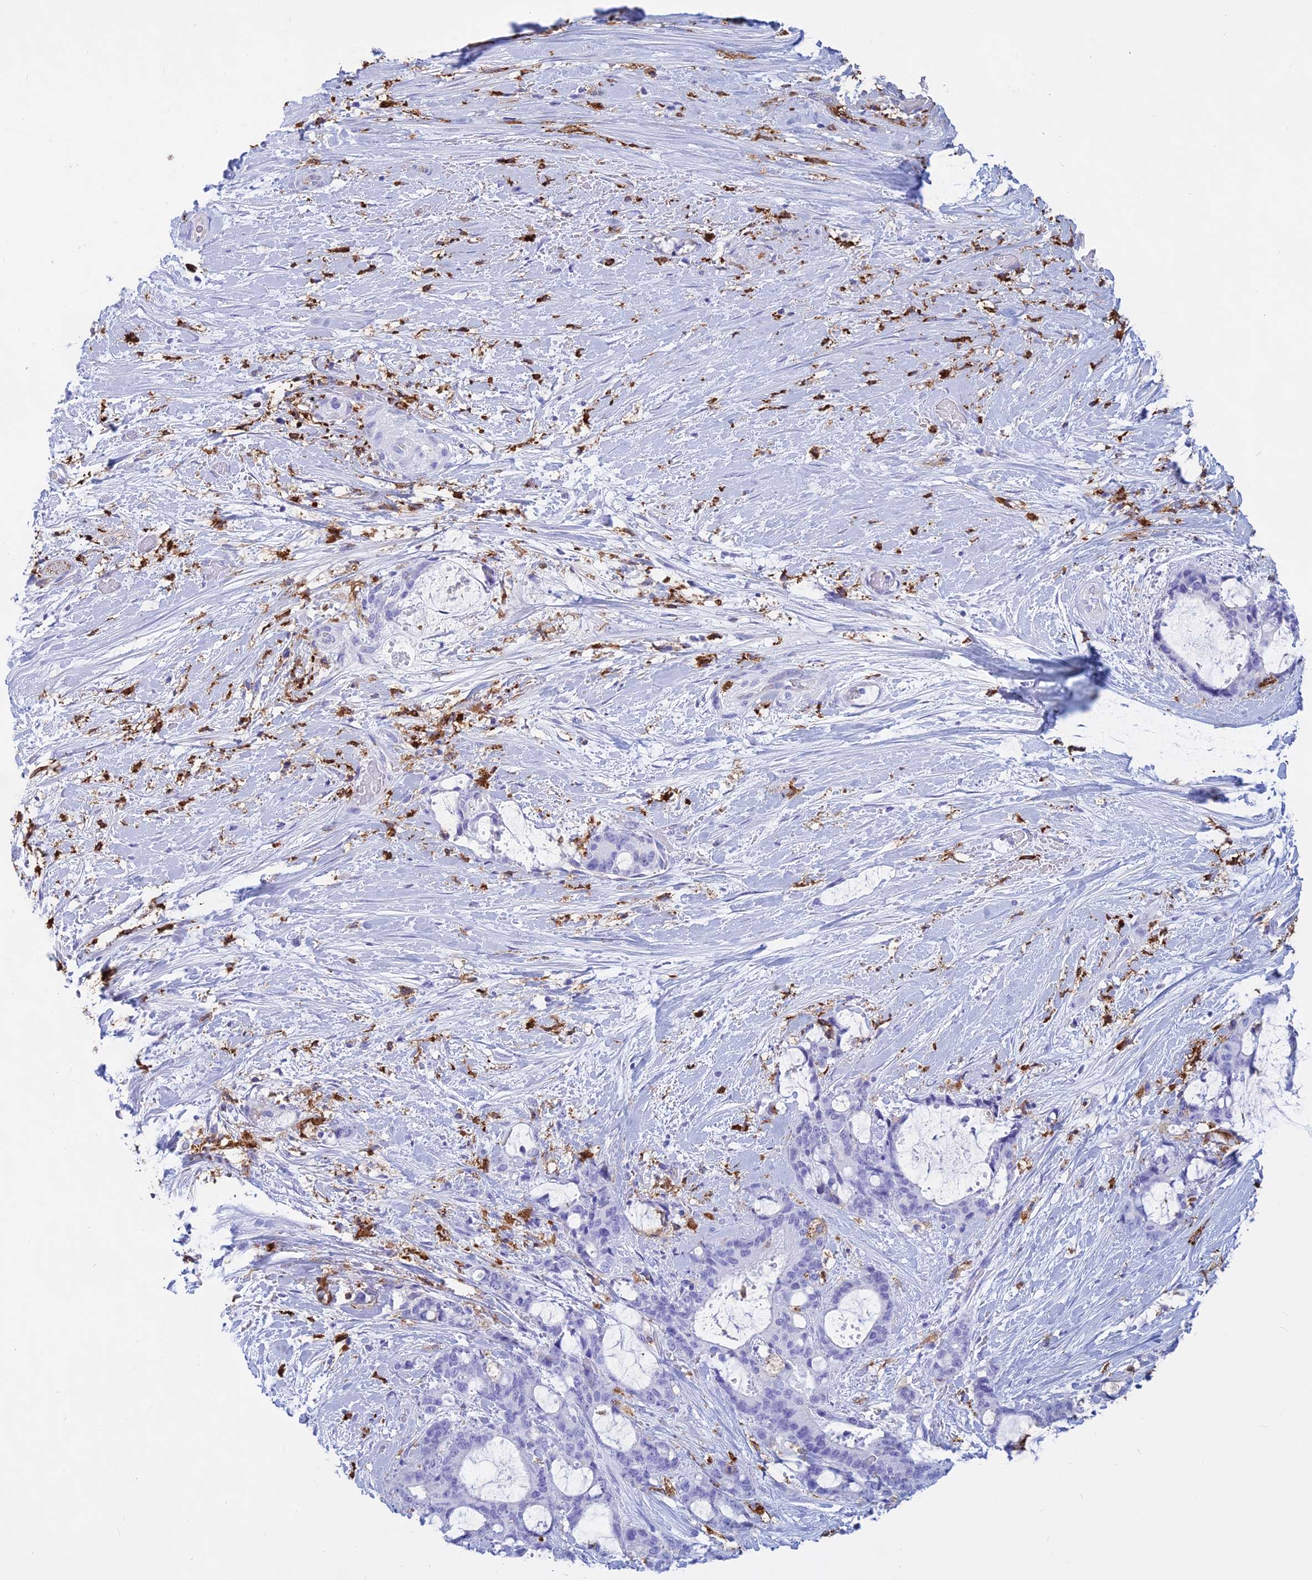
{"staining": {"intensity": "negative", "quantity": "none", "location": "none"}, "tissue": "liver cancer", "cell_type": "Tumor cells", "image_type": "cancer", "snomed": [{"axis": "morphology", "description": "Normal tissue, NOS"}, {"axis": "morphology", "description": "Cholangiocarcinoma"}, {"axis": "topography", "description": "Liver"}, {"axis": "topography", "description": "Peripheral nerve tissue"}], "caption": "The photomicrograph exhibits no significant staining in tumor cells of liver cancer (cholangiocarcinoma).", "gene": "HLA-DRB1", "patient": {"sex": "female", "age": 73}}